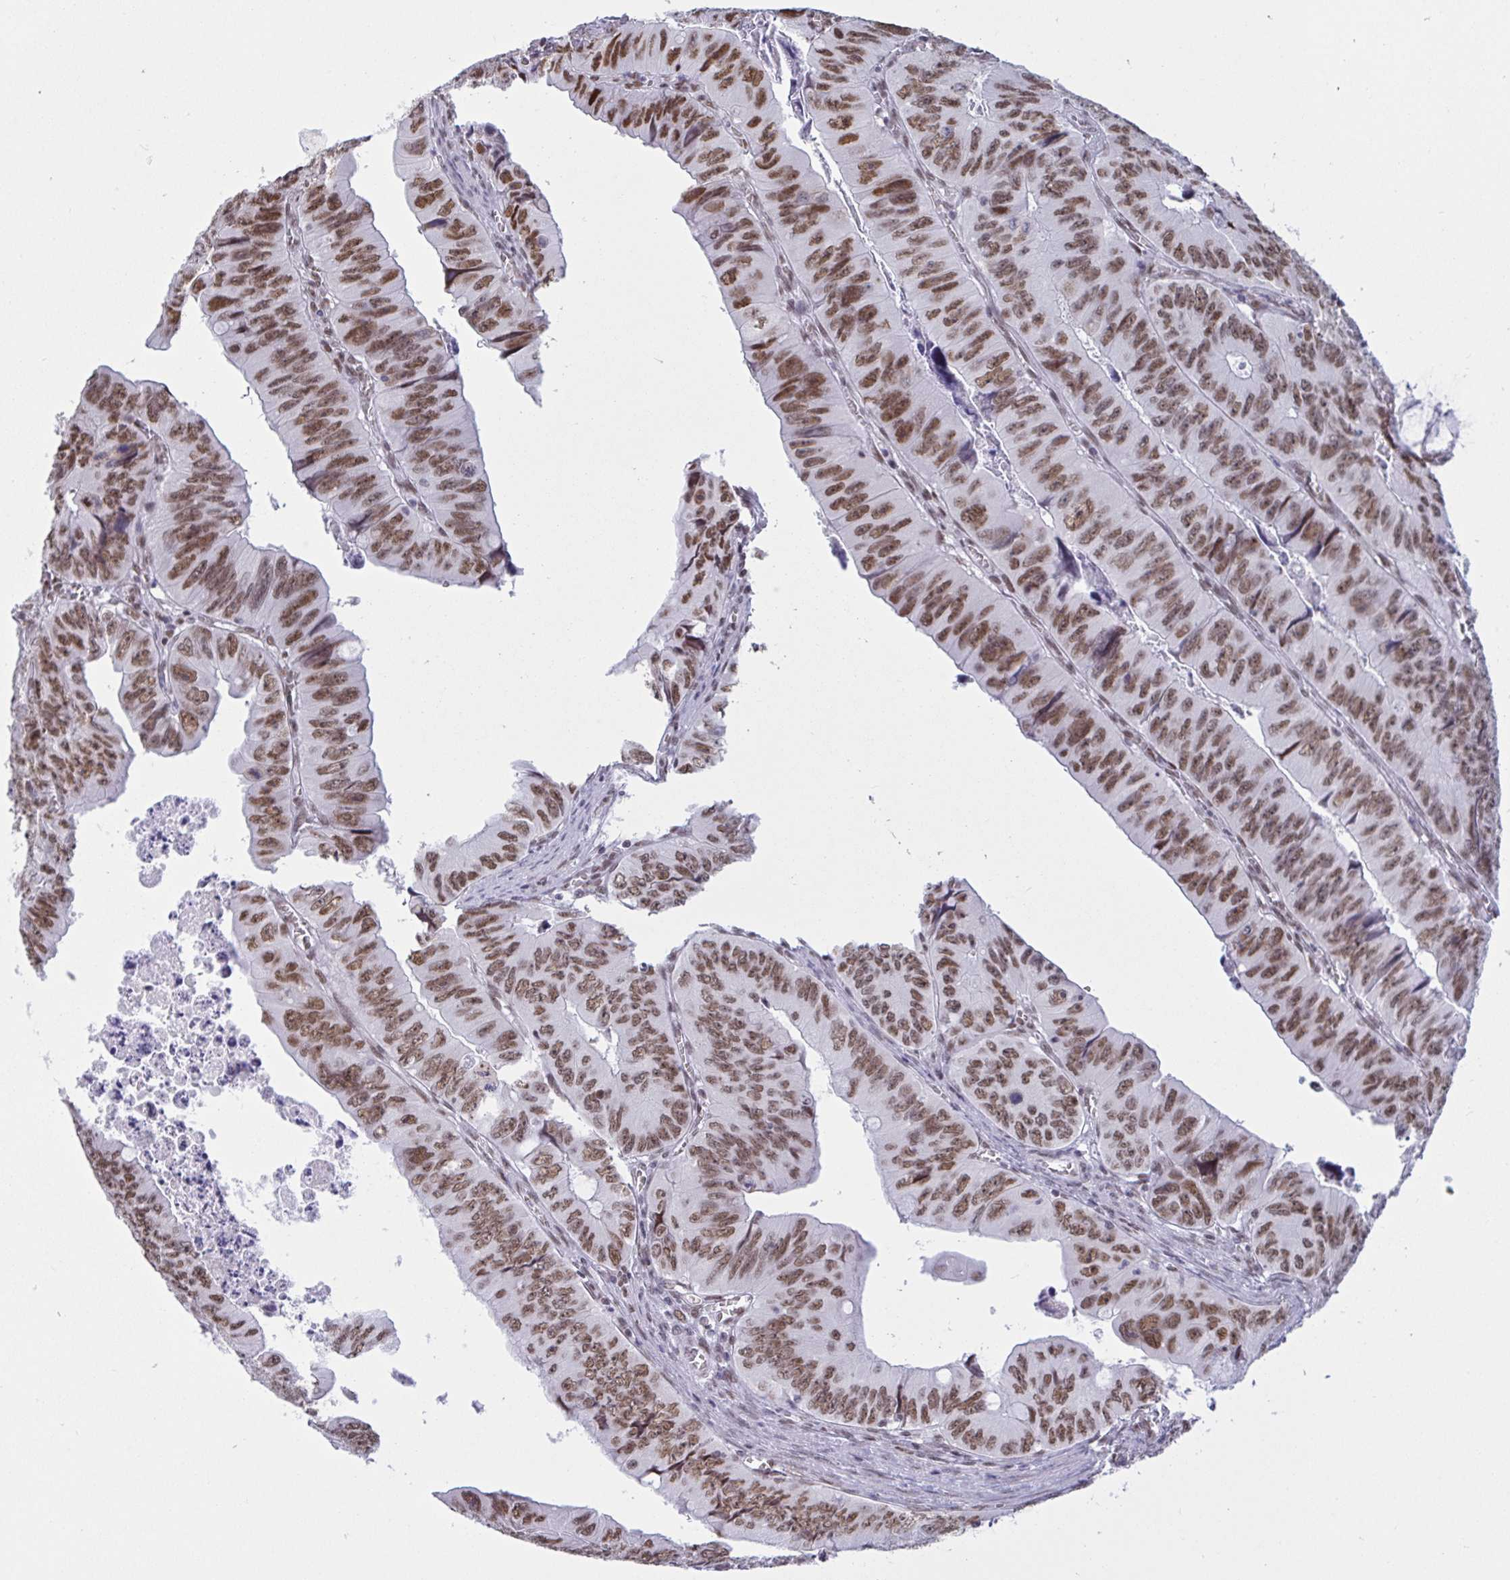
{"staining": {"intensity": "moderate", "quantity": ">75%", "location": "nuclear"}, "tissue": "colorectal cancer", "cell_type": "Tumor cells", "image_type": "cancer", "snomed": [{"axis": "morphology", "description": "Adenocarcinoma, NOS"}, {"axis": "topography", "description": "Colon"}], "caption": "Tumor cells reveal medium levels of moderate nuclear positivity in about >75% of cells in human colorectal cancer. (Brightfield microscopy of DAB IHC at high magnification).", "gene": "CBFA2T2", "patient": {"sex": "female", "age": 84}}